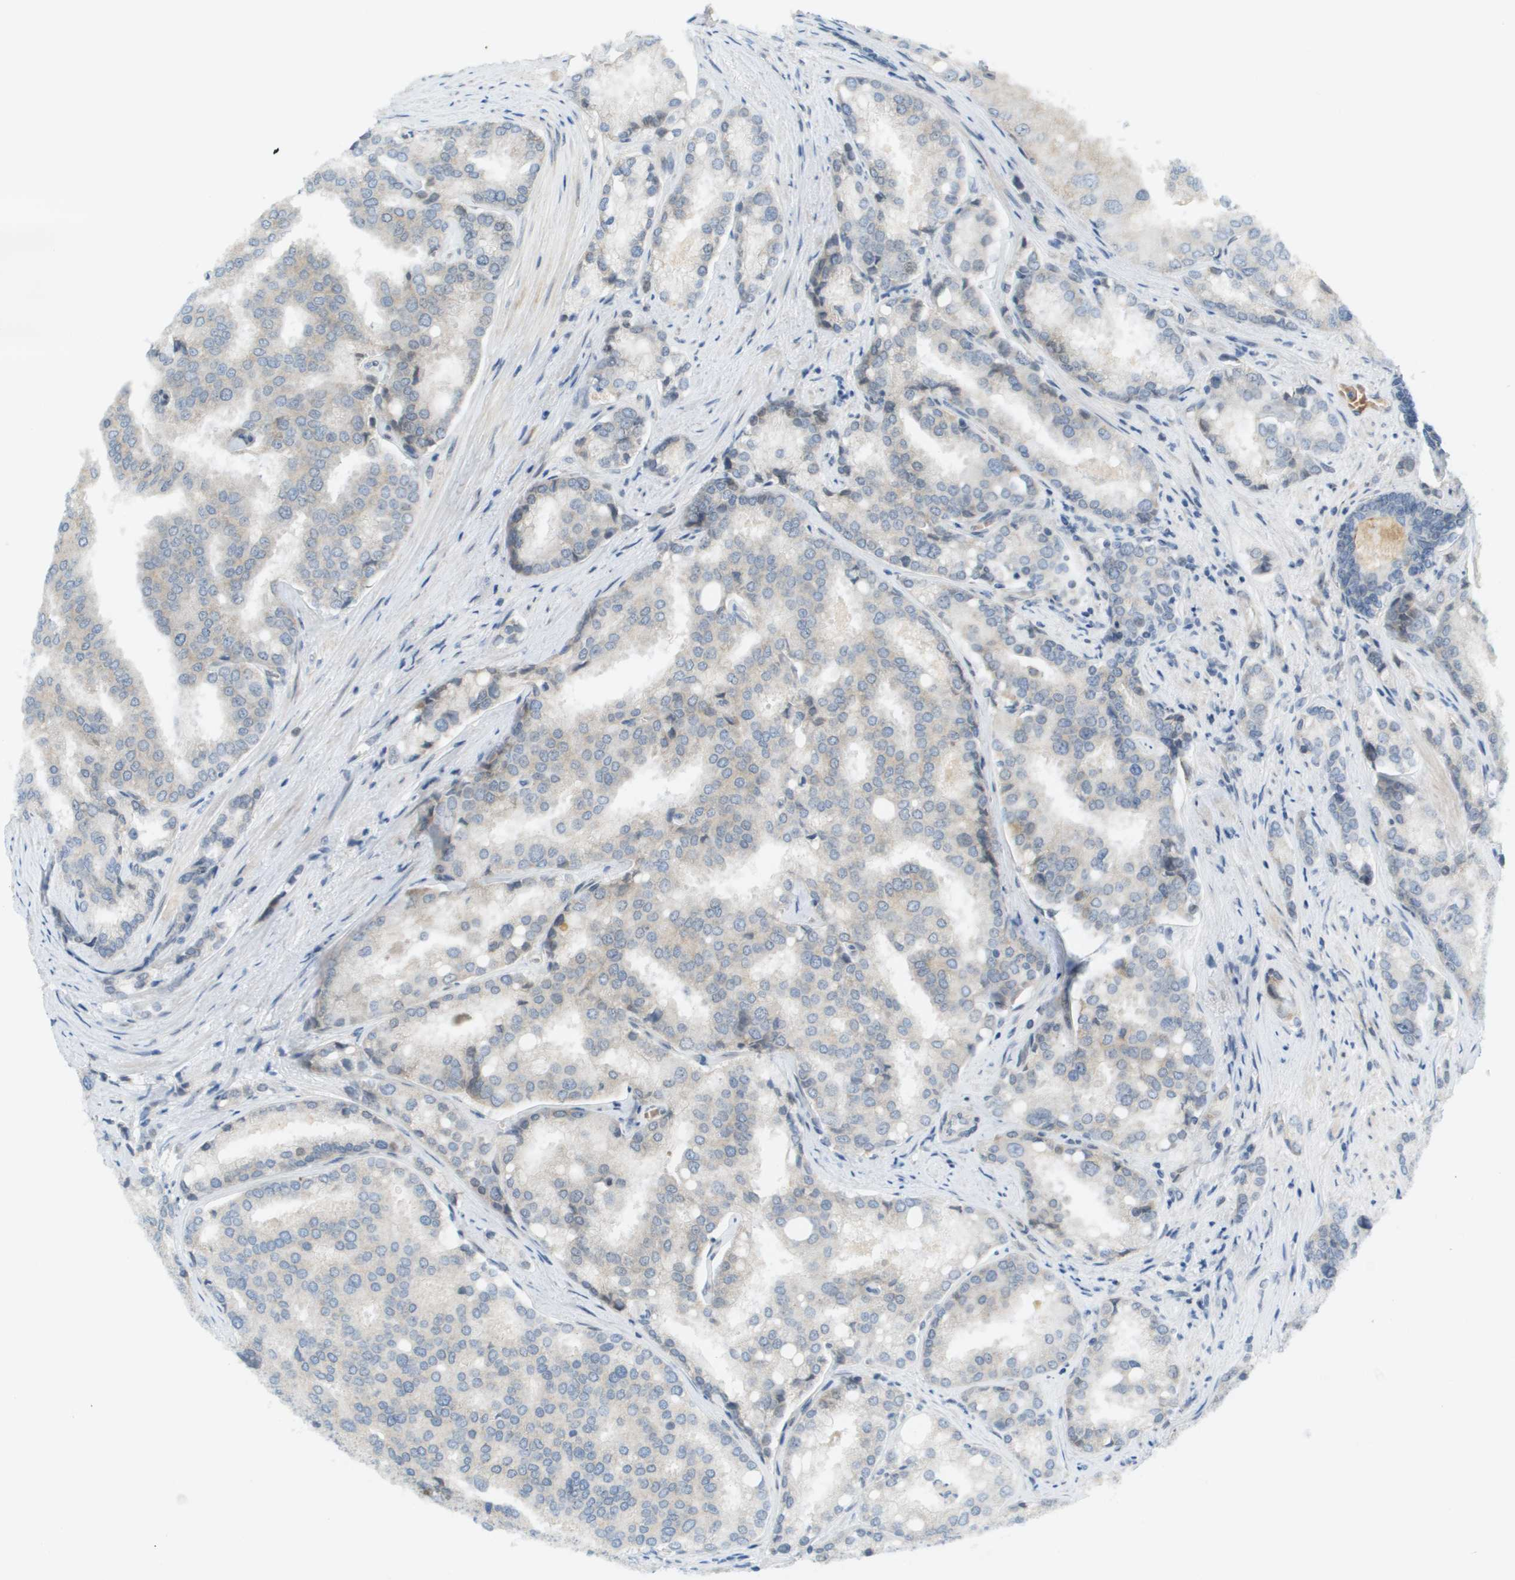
{"staining": {"intensity": "negative", "quantity": "none", "location": "none"}, "tissue": "prostate cancer", "cell_type": "Tumor cells", "image_type": "cancer", "snomed": [{"axis": "morphology", "description": "Adenocarcinoma, High grade"}, {"axis": "topography", "description": "Prostate"}], "caption": "Adenocarcinoma (high-grade) (prostate) stained for a protein using IHC displays no expression tumor cells.", "gene": "CACNB4", "patient": {"sex": "male", "age": 50}}